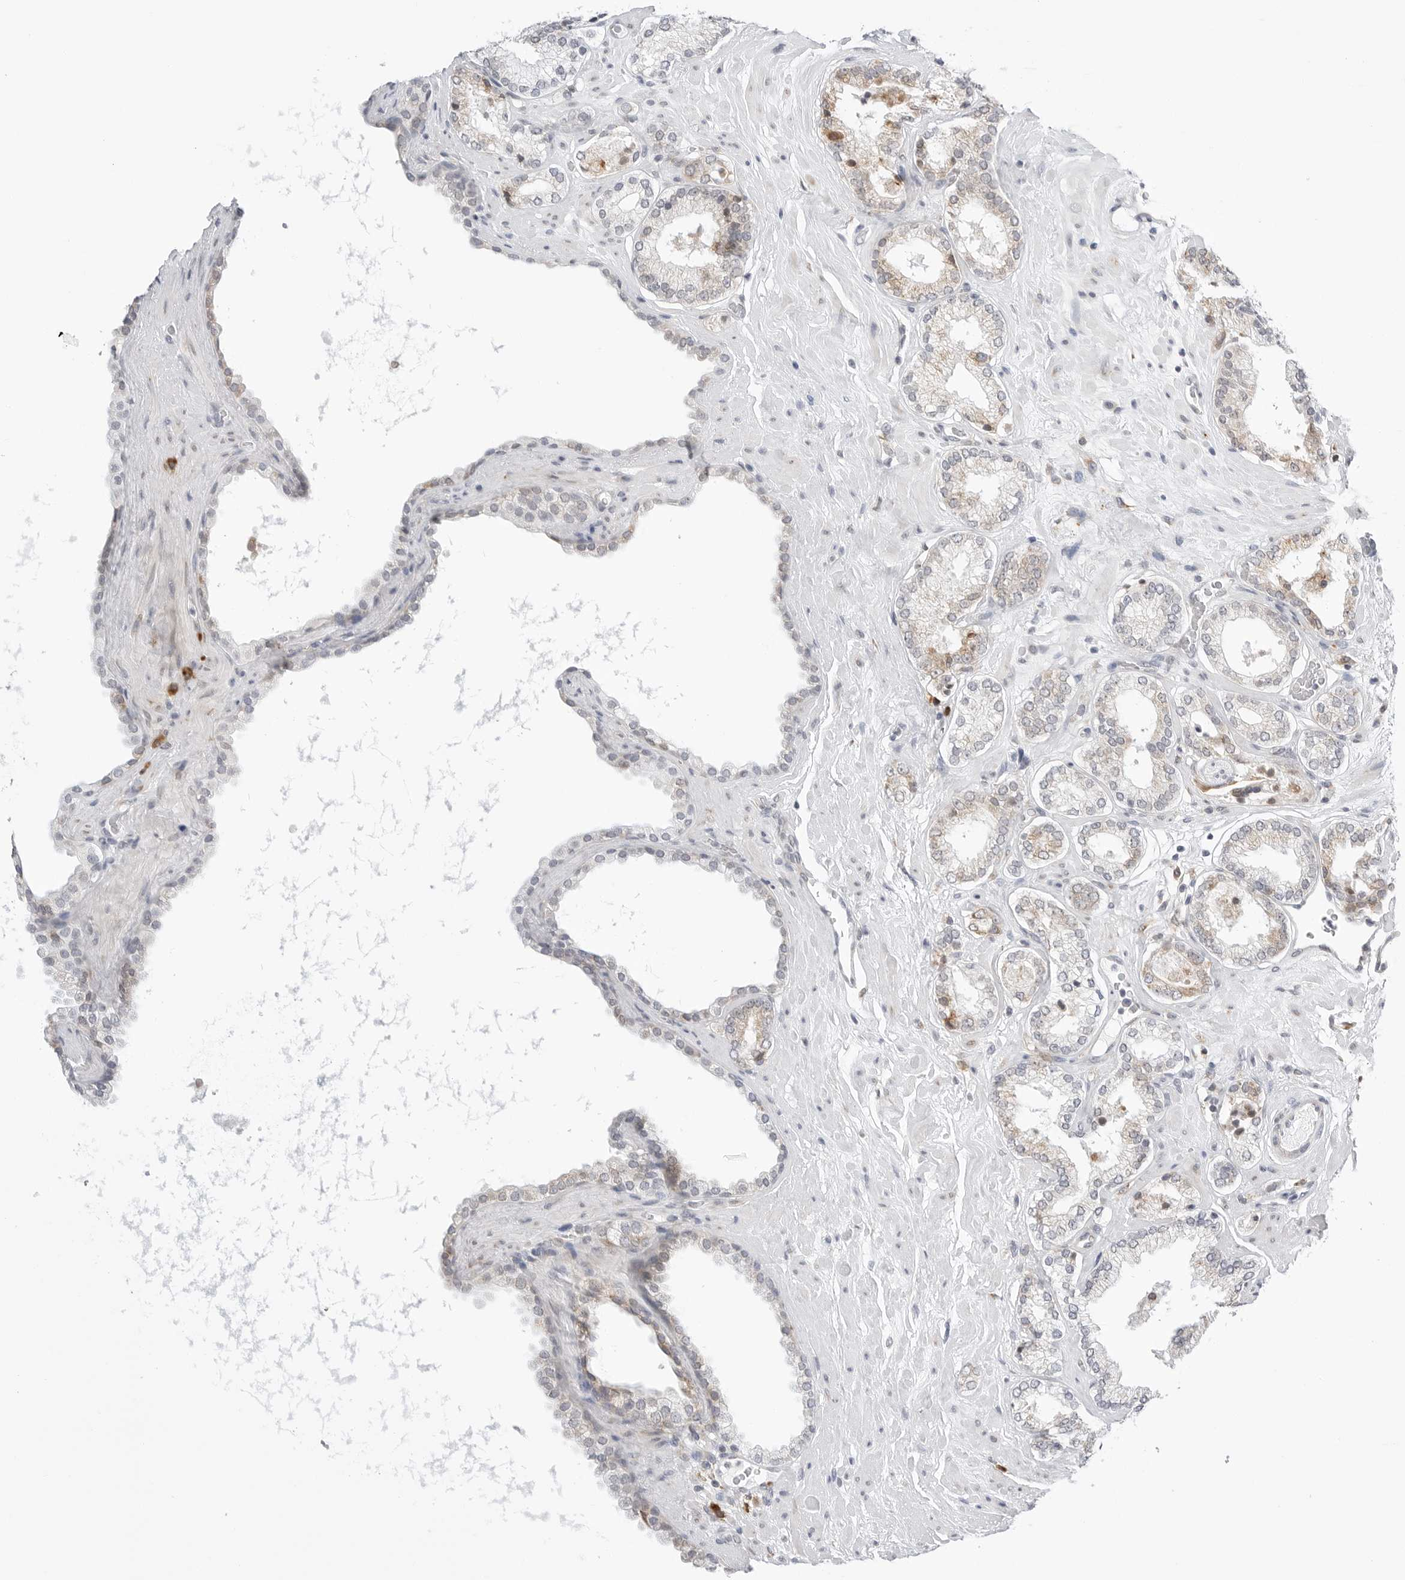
{"staining": {"intensity": "weak", "quantity": "25%-75%", "location": "cytoplasmic/membranous"}, "tissue": "prostate cancer", "cell_type": "Tumor cells", "image_type": "cancer", "snomed": [{"axis": "morphology", "description": "Adenocarcinoma, Low grade"}, {"axis": "topography", "description": "Prostate"}], "caption": "This photomicrograph shows immunohistochemistry (IHC) staining of prostate low-grade adenocarcinoma, with low weak cytoplasmic/membranous positivity in approximately 25%-75% of tumor cells.", "gene": "RPN1", "patient": {"sex": "male", "age": 62}}